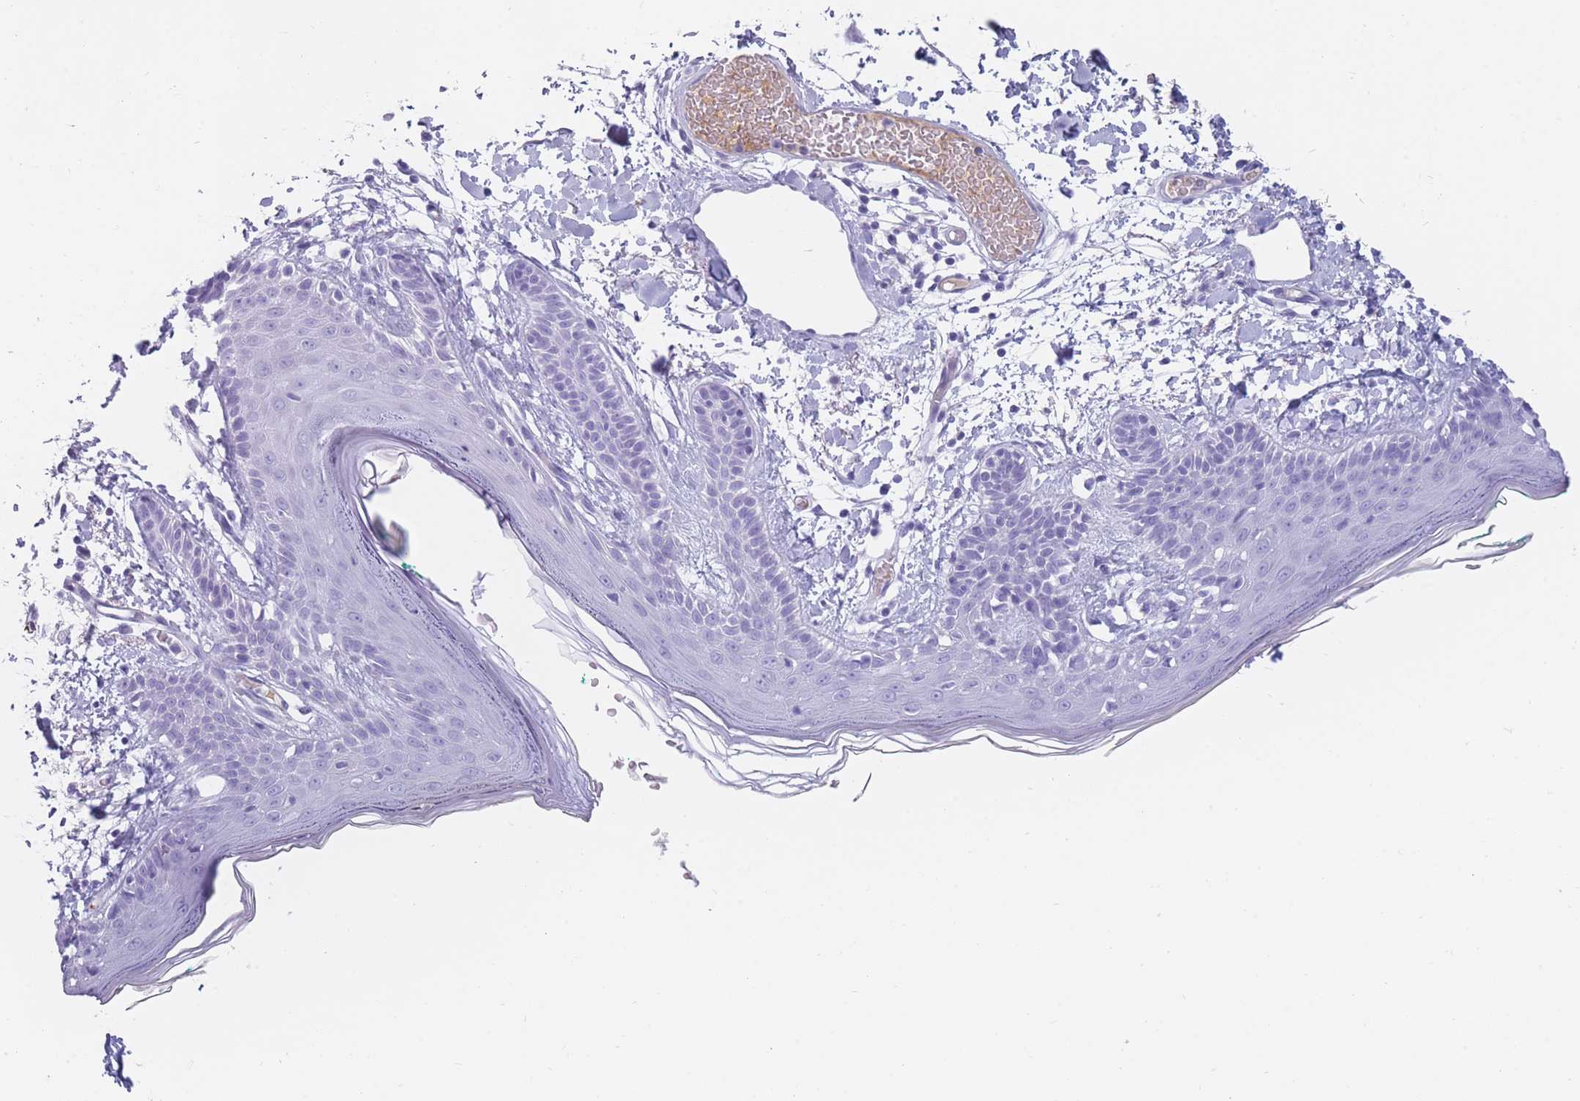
{"staining": {"intensity": "negative", "quantity": "none", "location": "none"}, "tissue": "skin", "cell_type": "Fibroblasts", "image_type": "normal", "snomed": [{"axis": "morphology", "description": "Normal tissue, NOS"}, {"axis": "topography", "description": "Skin"}], "caption": "Skin stained for a protein using immunohistochemistry (IHC) demonstrates no staining fibroblasts.", "gene": "TNFSF11", "patient": {"sex": "male", "age": 79}}